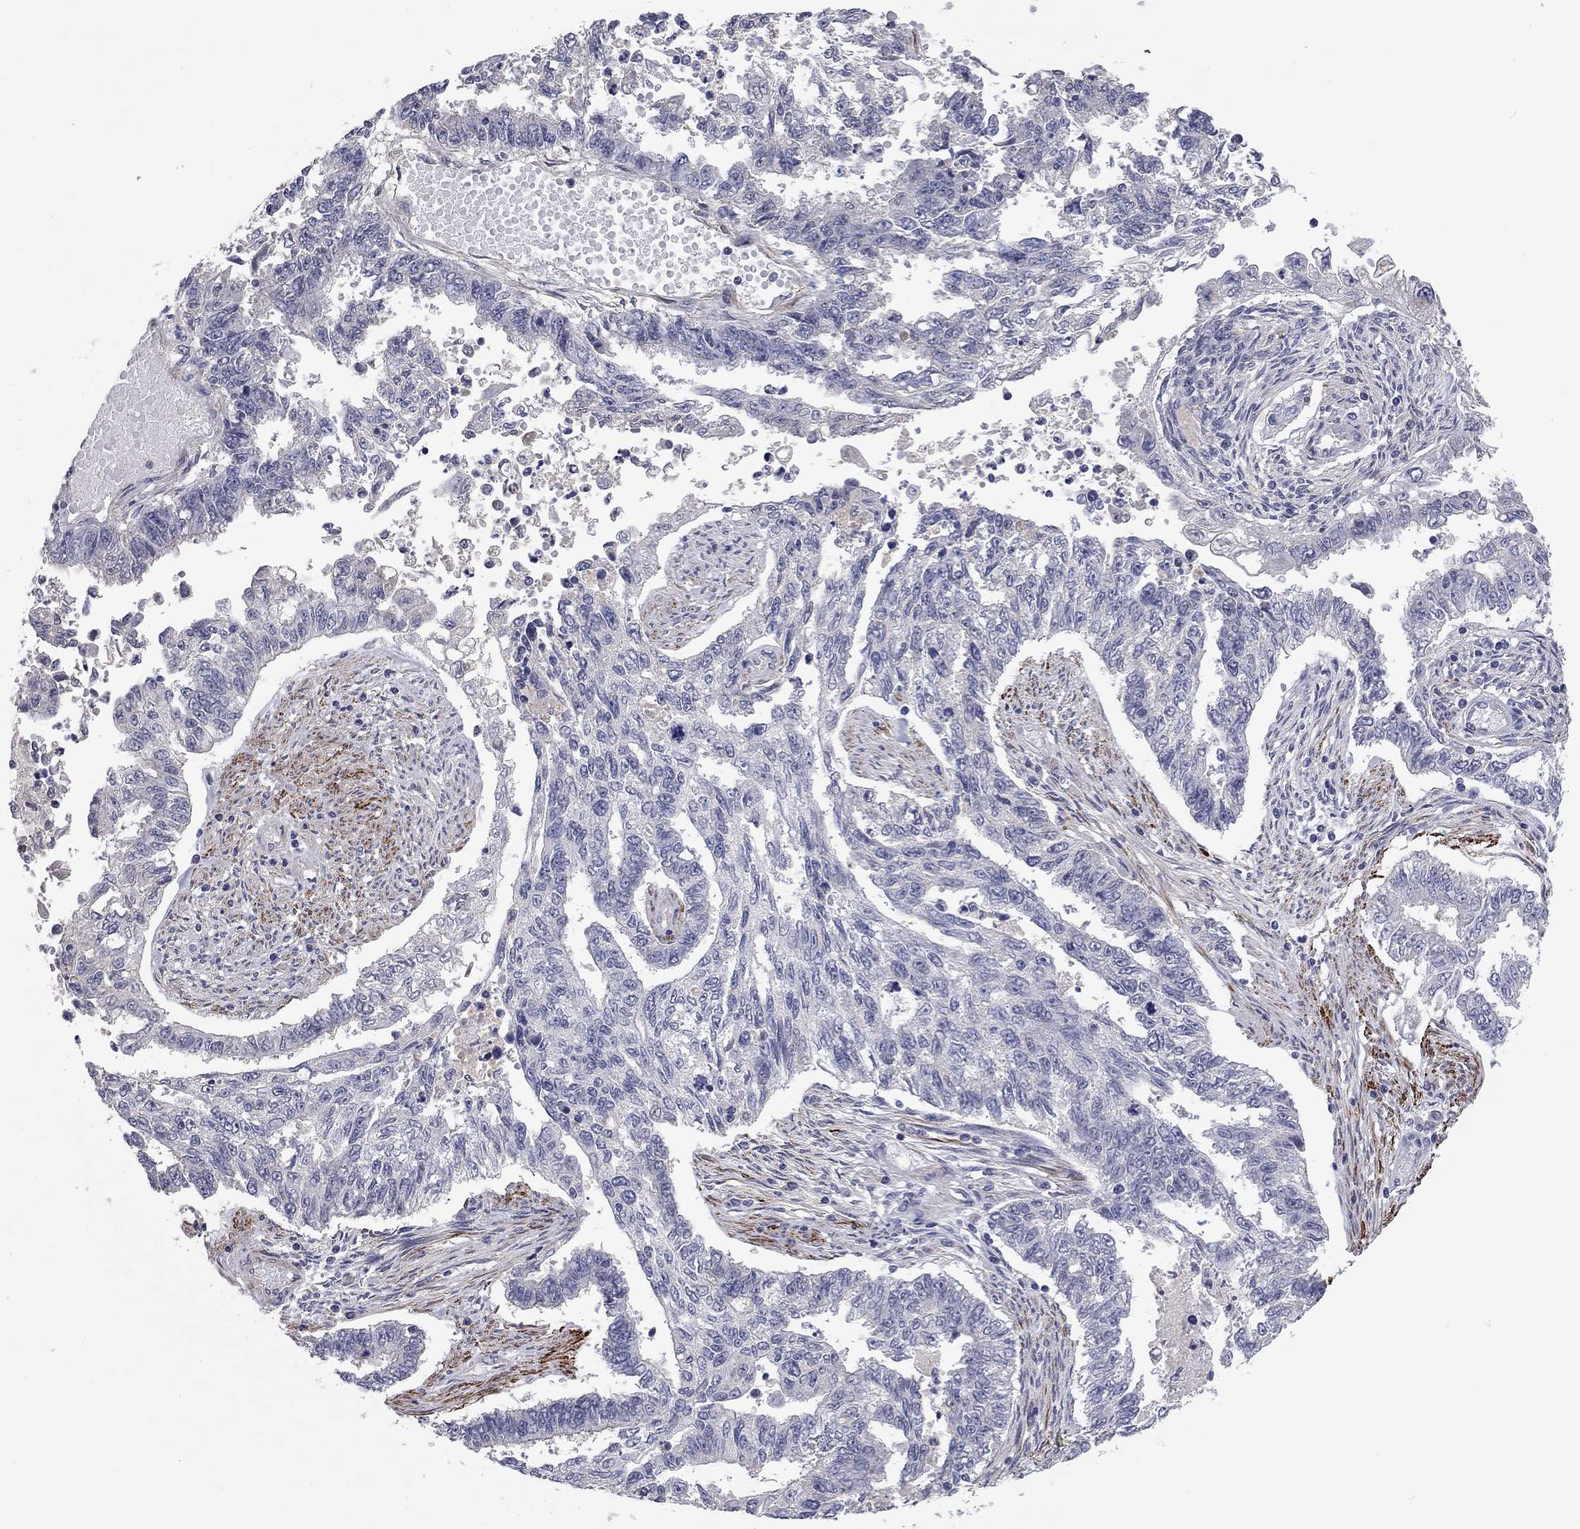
{"staining": {"intensity": "negative", "quantity": "none", "location": "none"}, "tissue": "endometrial cancer", "cell_type": "Tumor cells", "image_type": "cancer", "snomed": [{"axis": "morphology", "description": "Adenocarcinoma, NOS"}, {"axis": "topography", "description": "Uterus"}], "caption": "IHC of adenocarcinoma (endometrial) reveals no positivity in tumor cells. (Stains: DAB (3,3'-diaminobenzidine) IHC with hematoxylin counter stain, Microscopy: brightfield microscopy at high magnification).", "gene": "IP6K3", "patient": {"sex": "female", "age": 59}}